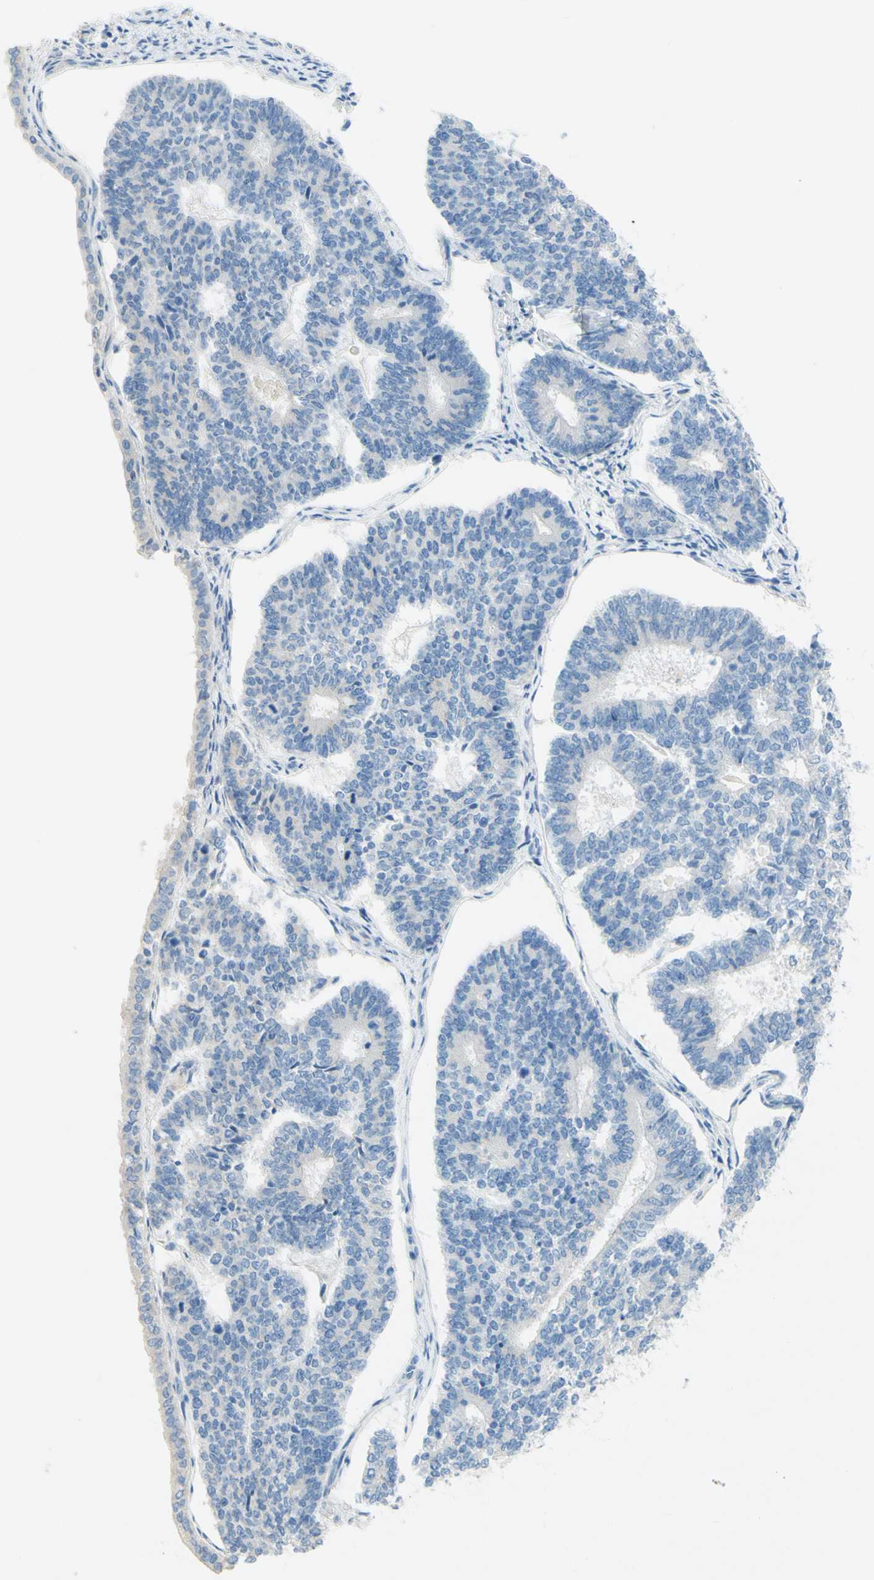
{"staining": {"intensity": "negative", "quantity": "none", "location": "none"}, "tissue": "endometrial cancer", "cell_type": "Tumor cells", "image_type": "cancer", "snomed": [{"axis": "morphology", "description": "Adenocarcinoma, NOS"}, {"axis": "topography", "description": "Endometrium"}], "caption": "Tumor cells are negative for protein expression in human endometrial adenocarcinoma.", "gene": "POLR2J3", "patient": {"sex": "female", "age": 70}}